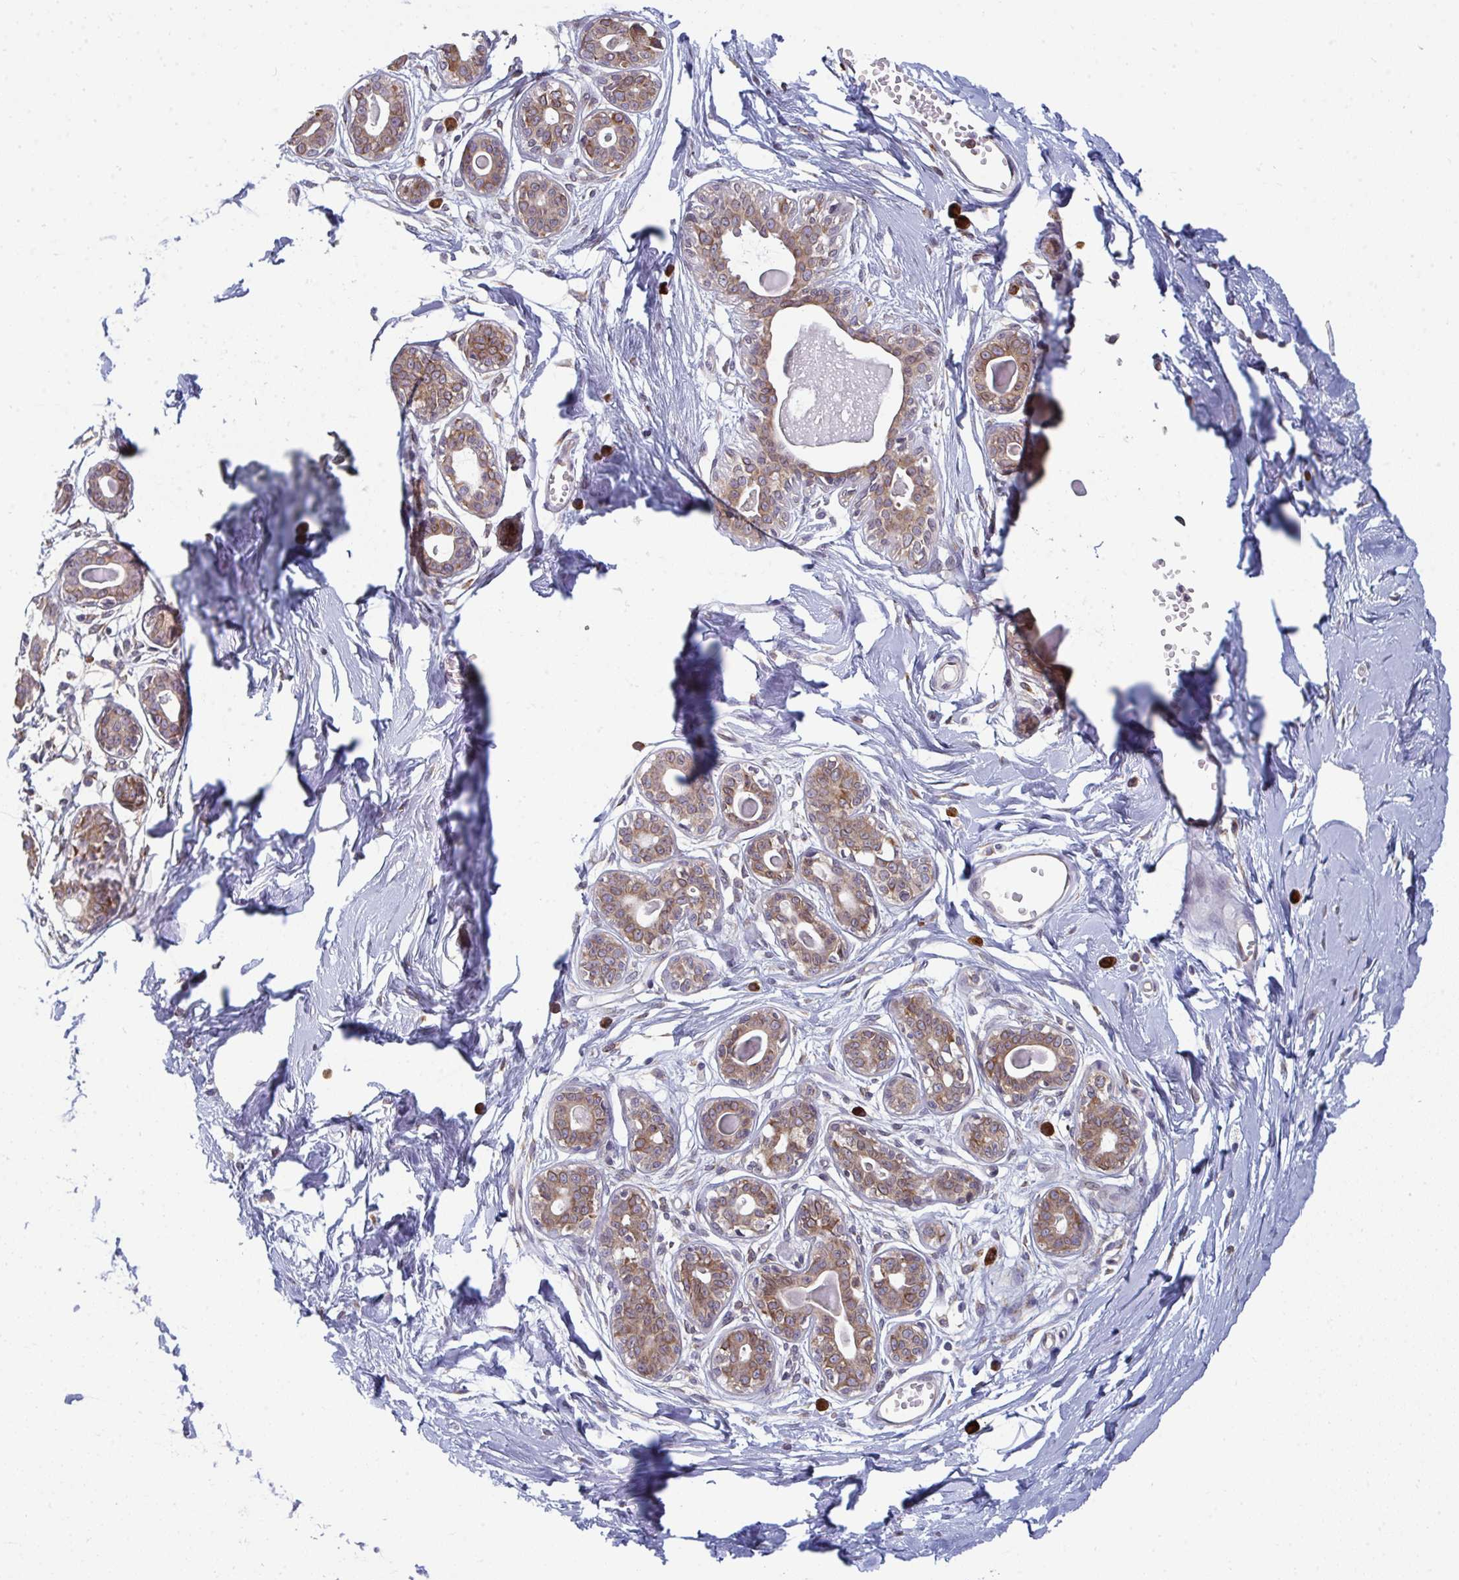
{"staining": {"intensity": "negative", "quantity": "none", "location": "none"}, "tissue": "breast", "cell_type": "Adipocytes", "image_type": "normal", "snomed": [{"axis": "morphology", "description": "Normal tissue, NOS"}, {"axis": "topography", "description": "Breast"}], "caption": "This is a histopathology image of IHC staining of unremarkable breast, which shows no expression in adipocytes. The staining is performed using DAB (3,3'-diaminobenzidine) brown chromogen with nuclei counter-stained in using hematoxylin.", "gene": "LYSMD4", "patient": {"sex": "female", "age": 45}}